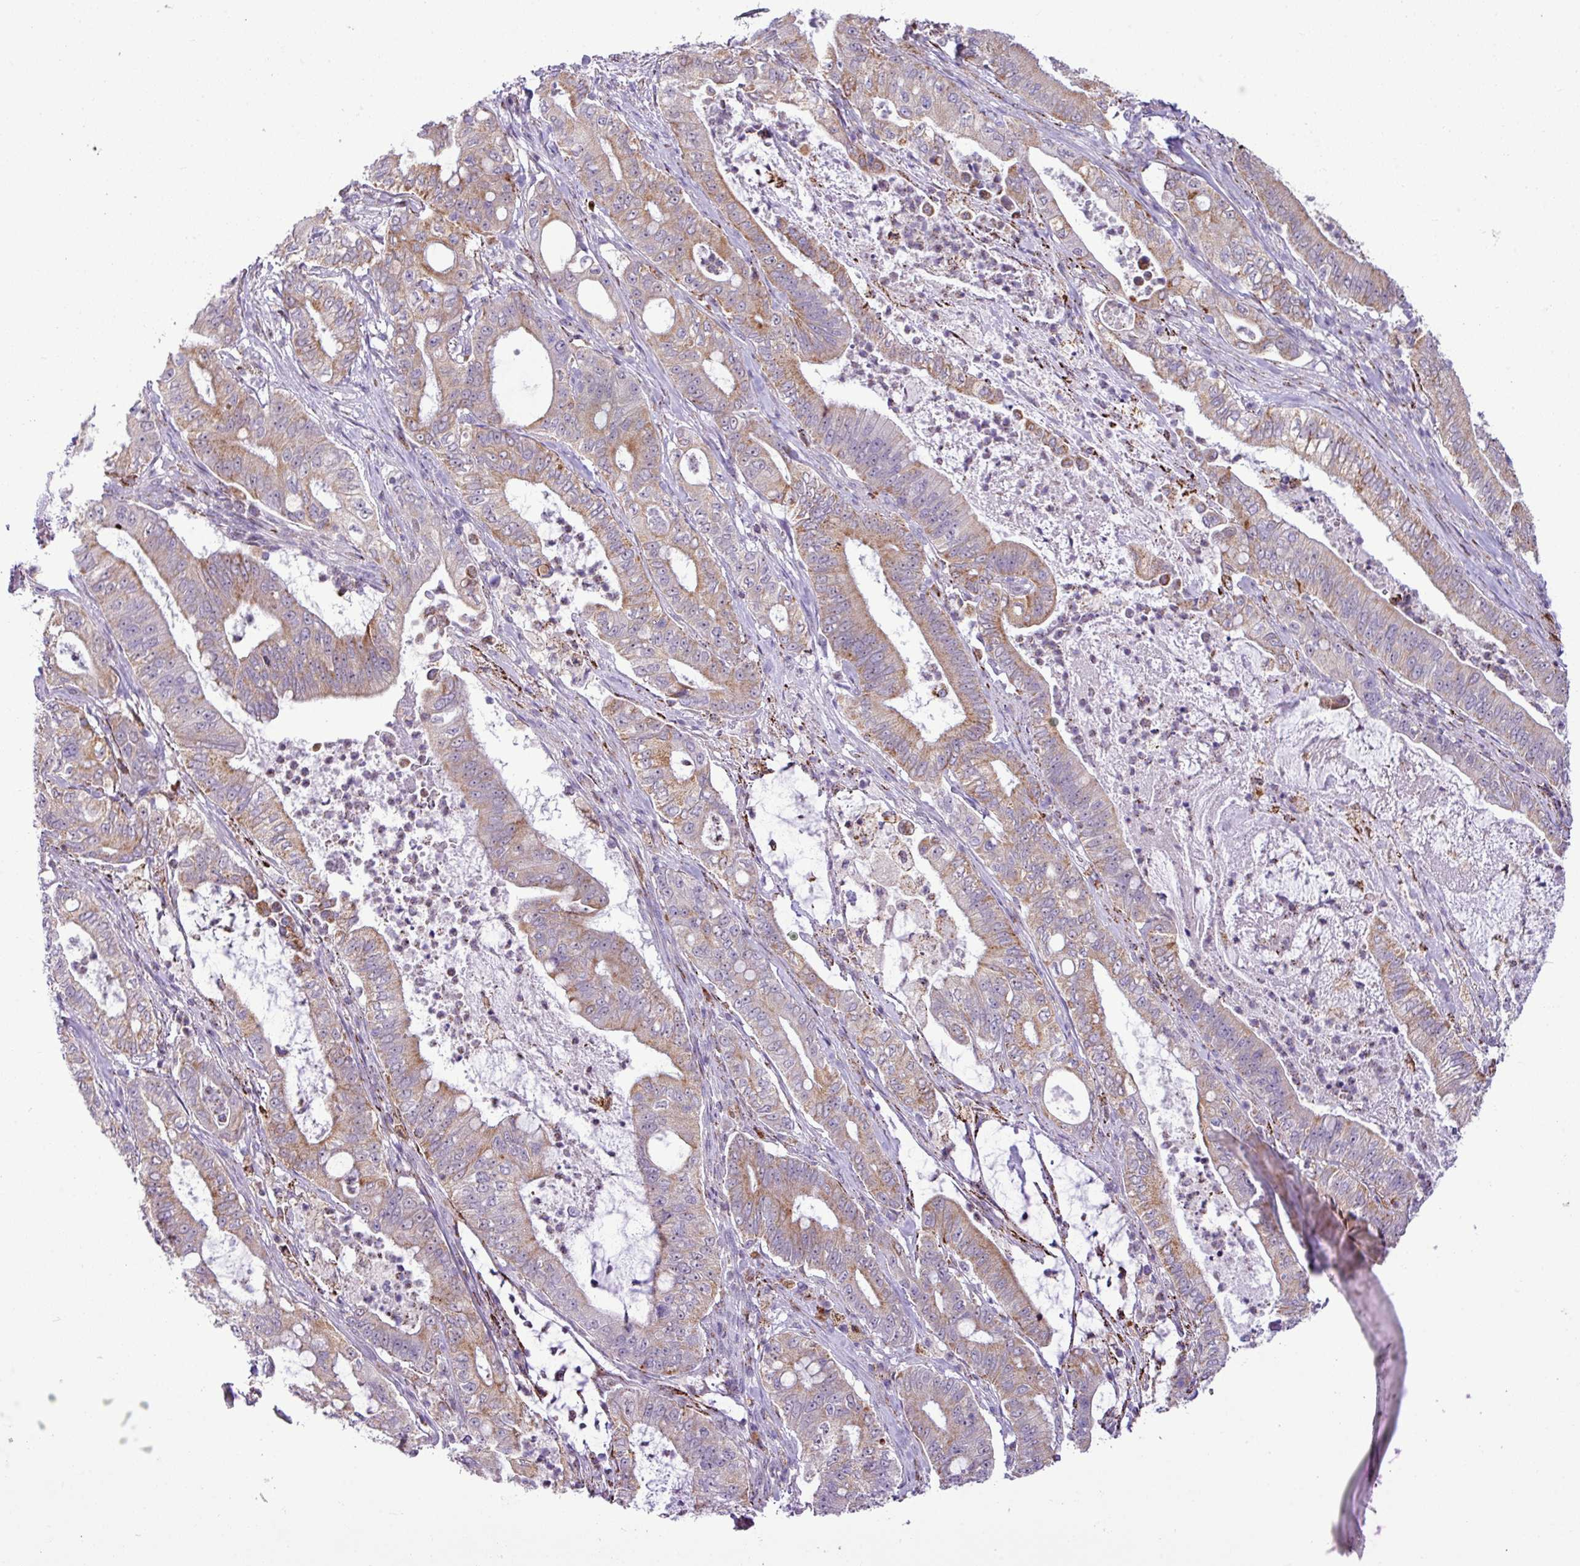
{"staining": {"intensity": "weak", "quantity": "25%-75%", "location": "cytoplasmic/membranous"}, "tissue": "pancreatic cancer", "cell_type": "Tumor cells", "image_type": "cancer", "snomed": [{"axis": "morphology", "description": "Adenocarcinoma, NOS"}, {"axis": "topography", "description": "Pancreas"}], "caption": "Tumor cells show weak cytoplasmic/membranous positivity in approximately 25%-75% of cells in pancreatic cancer (adenocarcinoma). The staining was performed using DAB to visualize the protein expression in brown, while the nuclei were stained in blue with hematoxylin (Magnification: 20x).", "gene": "SGPP1", "patient": {"sex": "male", "age": 71}}